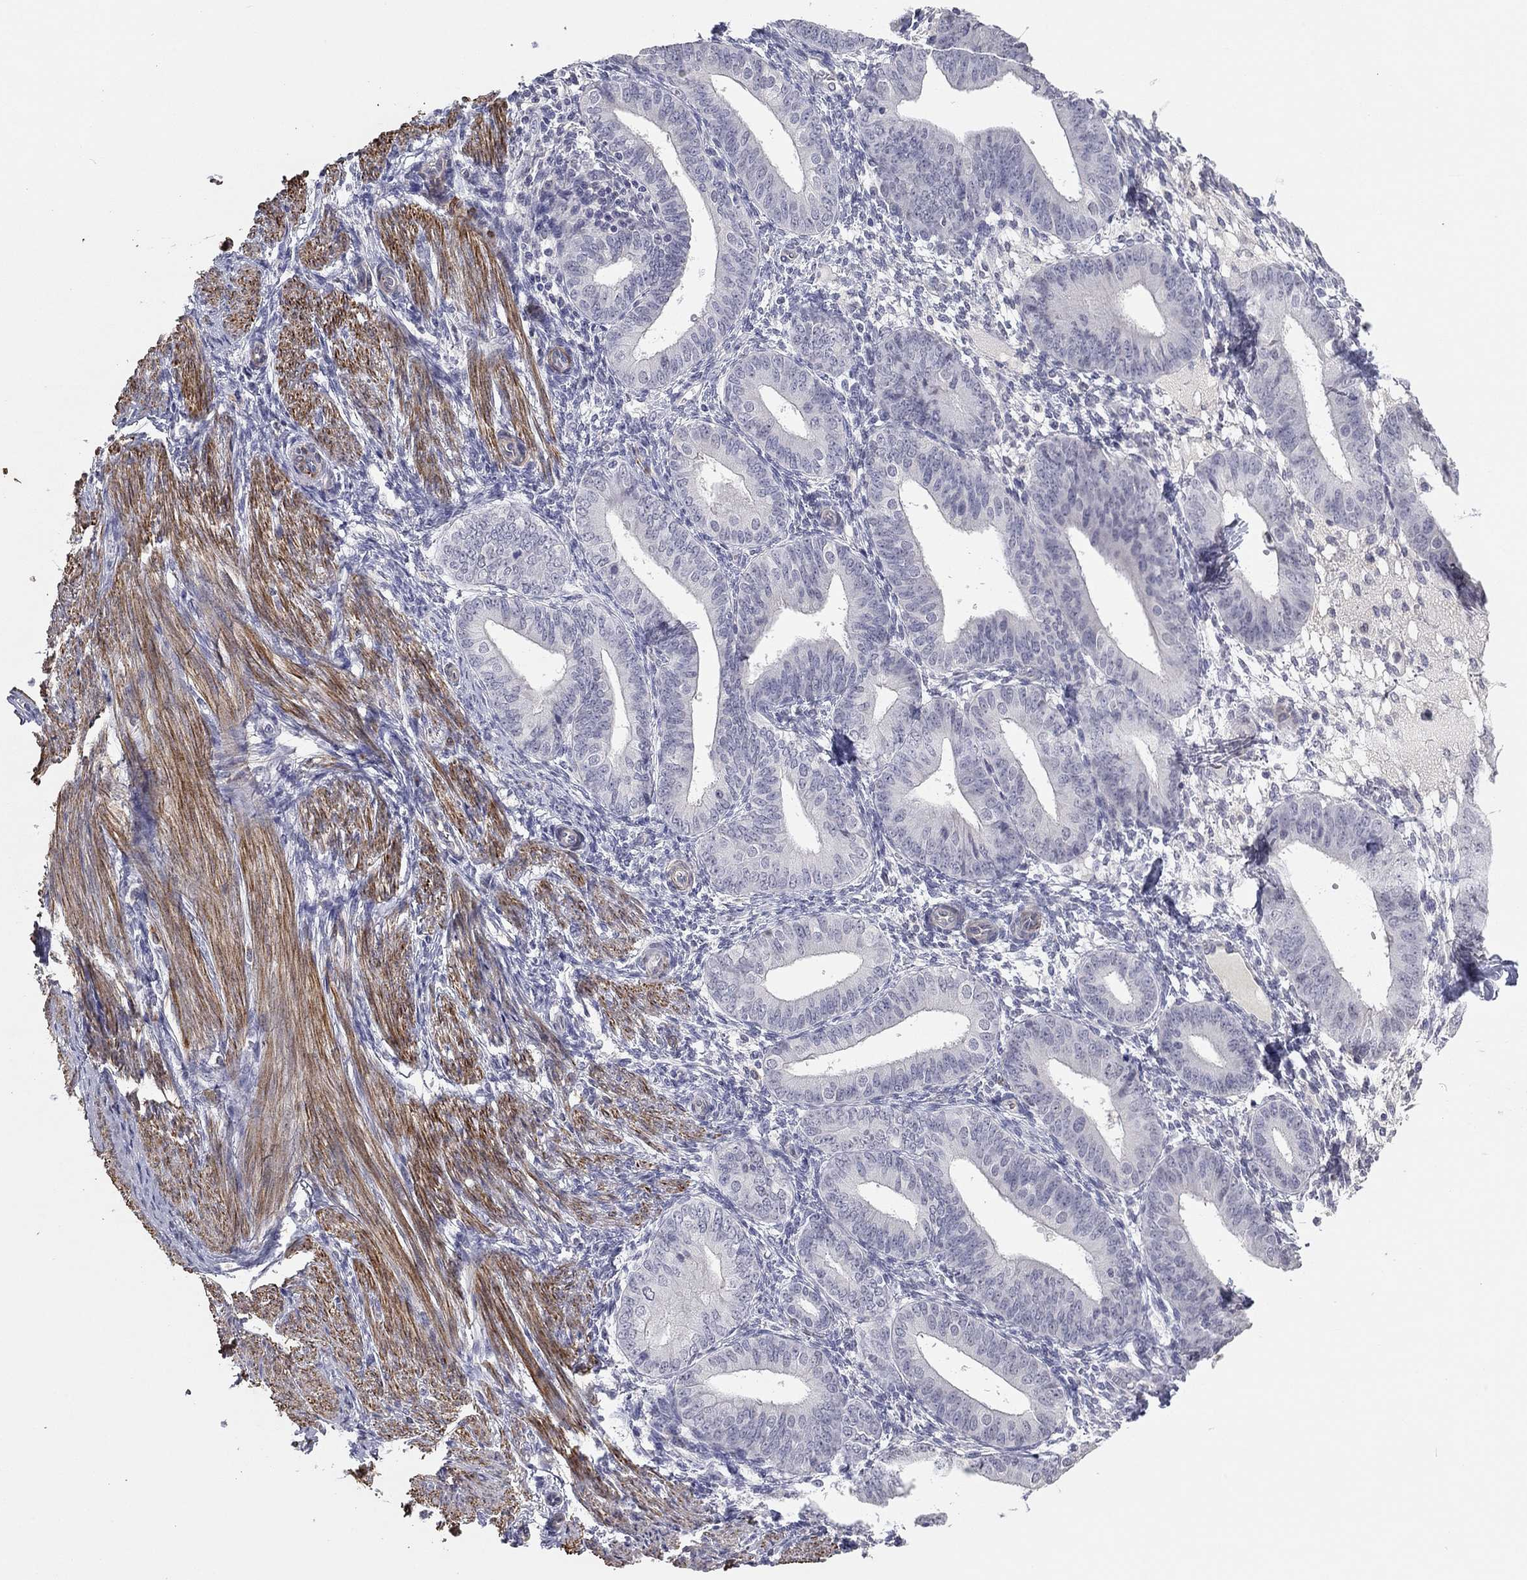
{"staining": {"intensity": "negative", "quantity": "none", "location": "none"}, "tissue": "endometrium", "cell_type": "Cells in endometrial stroma", "image_type": "normal", "snomed": [{"axis": "morphology", "description": "Normal tissue, NOS"}, {"axis": "topography", "description": "Endometrium"}], "caption": "This is an IHC photomicrograph of unremarkable human endometrium. There is no expression in cells in endometrial stroma.", "gene": "IP6K3", "patient": {"sex": "female", "age": 39}}